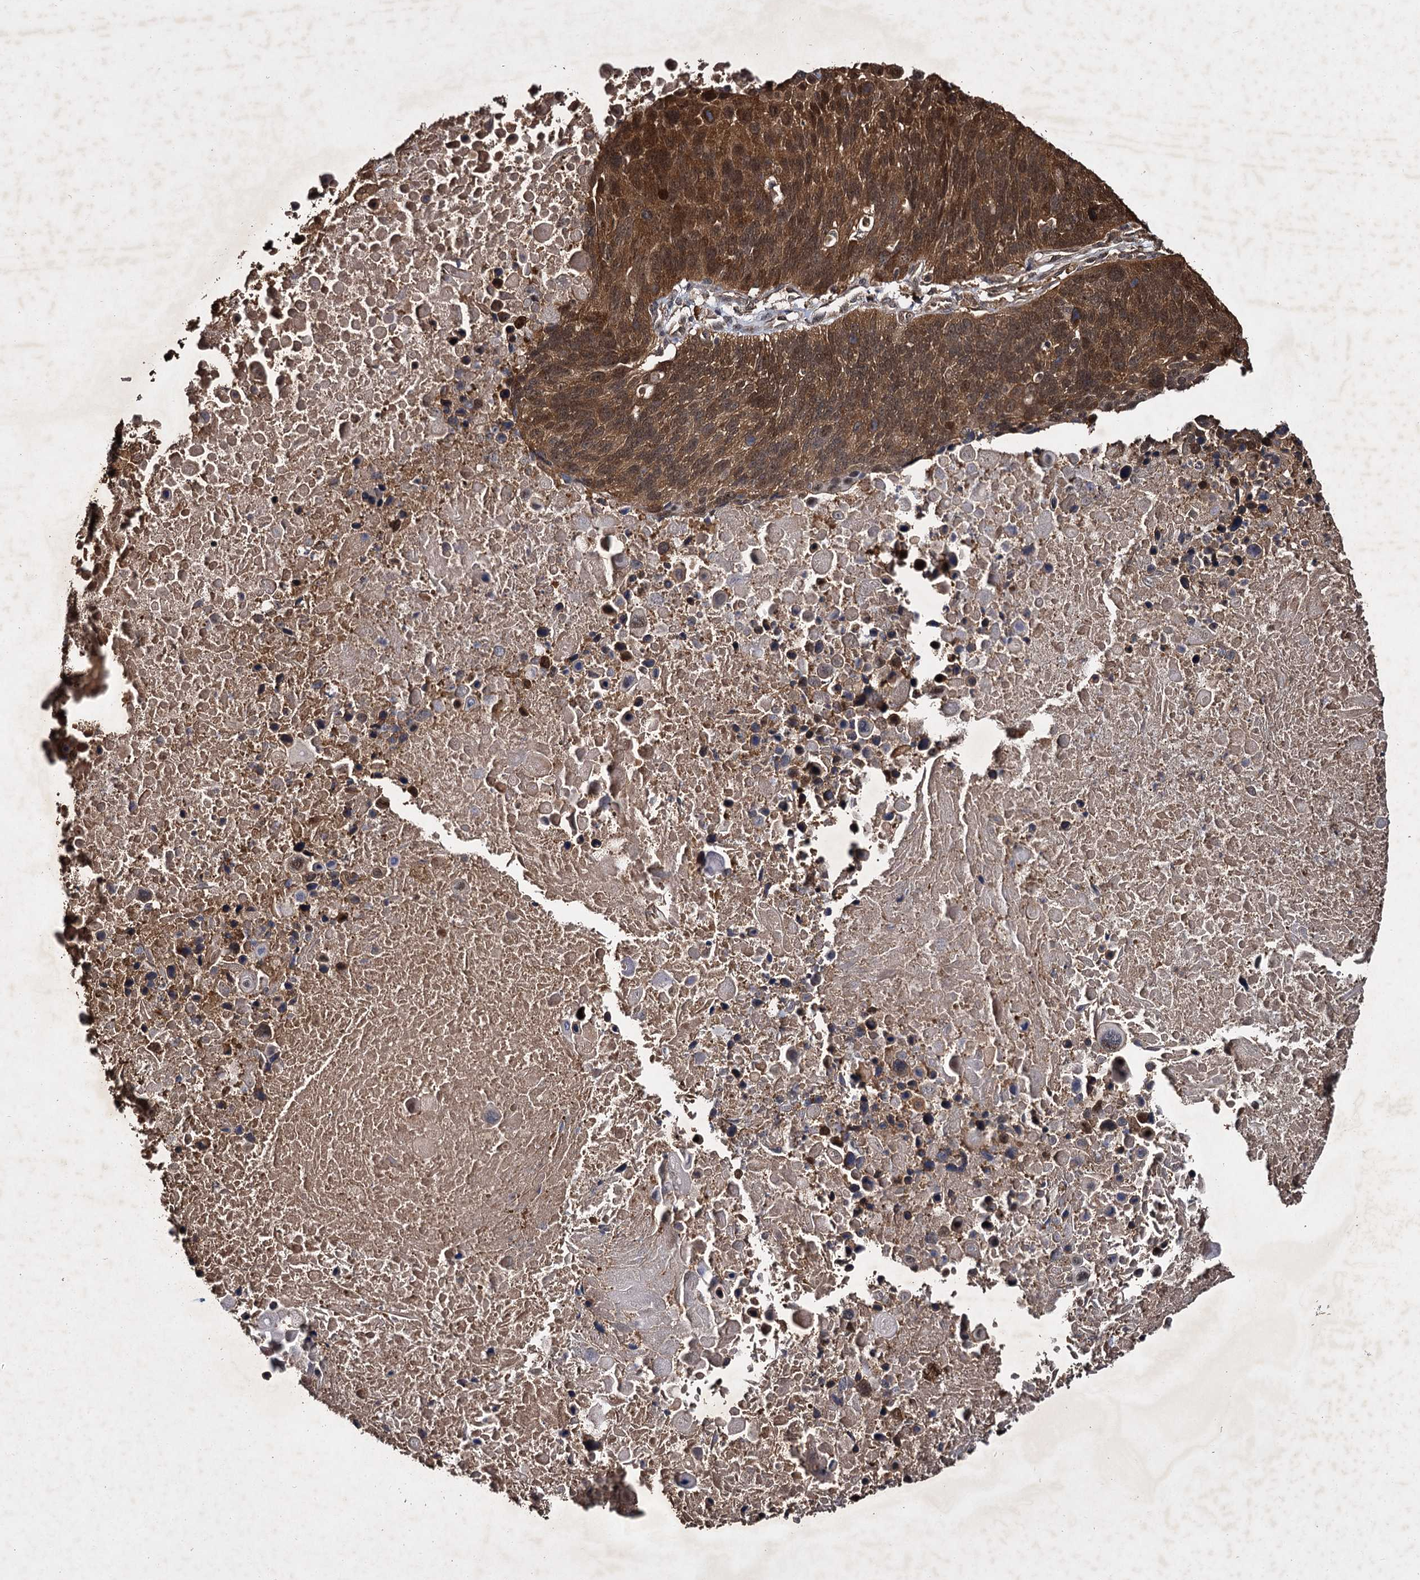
{"staining": {"intensity": "moderate", "quantity": ">75%", "location": "cytoplasmic/membranous,nuclear"}, "tissue": "lung cancer", "cell_type": "Tumor cells", "image_type": "cancer", "snomed": [{"axis": "morphology", "description": "Normal tissue, NOS"}, {"axis": "morphology", "description": "Squamous cell carcinoma, NOS"}, {"axis": "topography", "description": "Lymph node"}, {"axis": "topography", "description": "Lung"}], "caption": "Squamous cell carcinoma (lung) stained with DAB (3,3'-diaminobenzidine) IHC exhibits medium levels of moderate cytoplasmic/membranous and nuclear staining in approximately >75% of tumor cells.", "gene": "SLC46A3", "patient": {"sex": "male", "age": 66}}